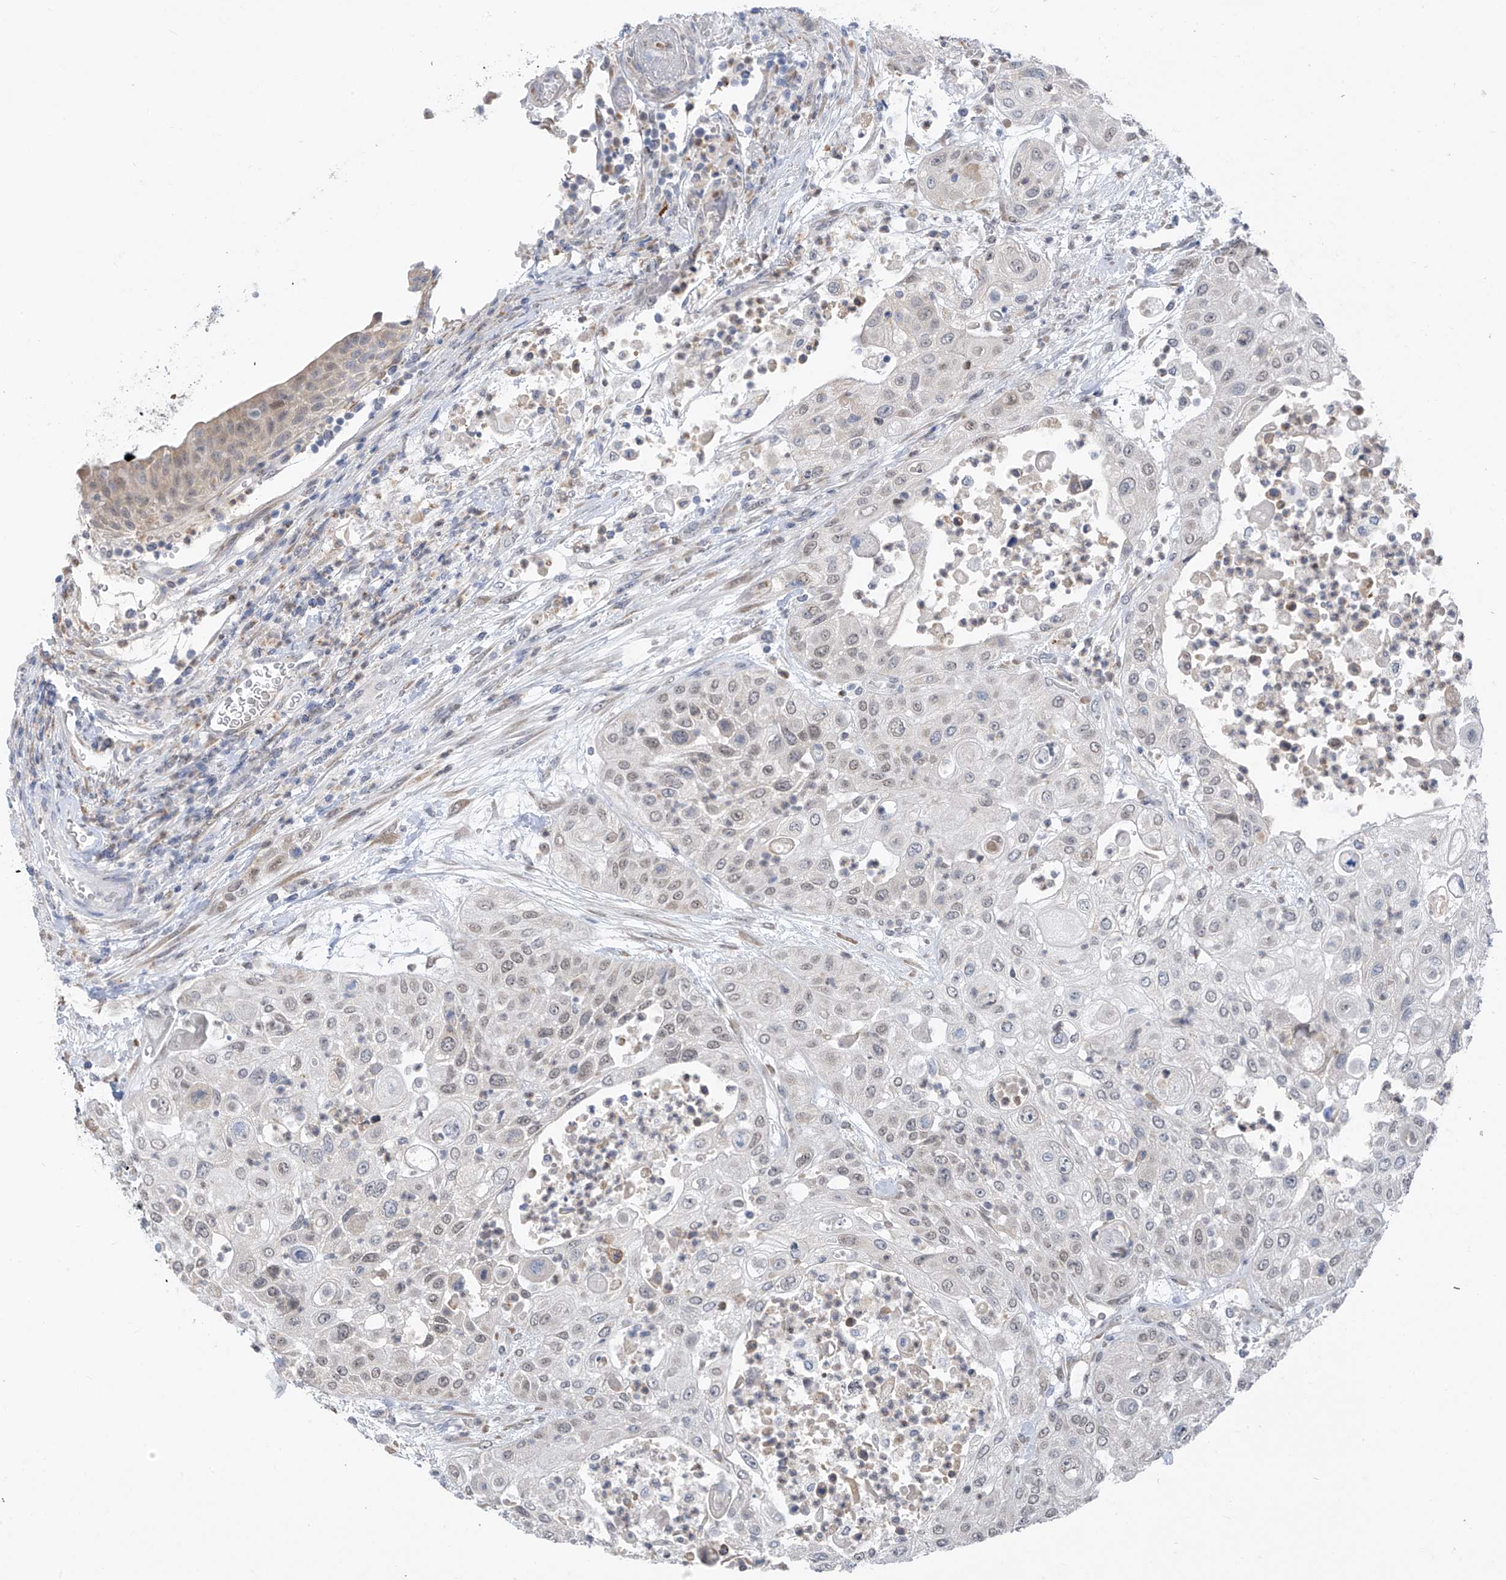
{"staining": {"intensity": "weak", "quantity": "25%-75%", "location": "nuclear"}, "tissue": "urothelial cancer", "cell_type": "Tumor cells", "image_type": "cancer", "snomed": [{"axis": "morphology", "description": "Urothelial carcinoma, High grade"}, {"axis": "topography", "description": "Urinary bladder"}], "caption": "Human urothelial carcinoma (high-grade) stained with a brown dye displays weak nuclear positive expression in about 25%-75% of tumor cells.", "gene": "CYP4V2", "patient": {"sex": "female", "age": 79}}